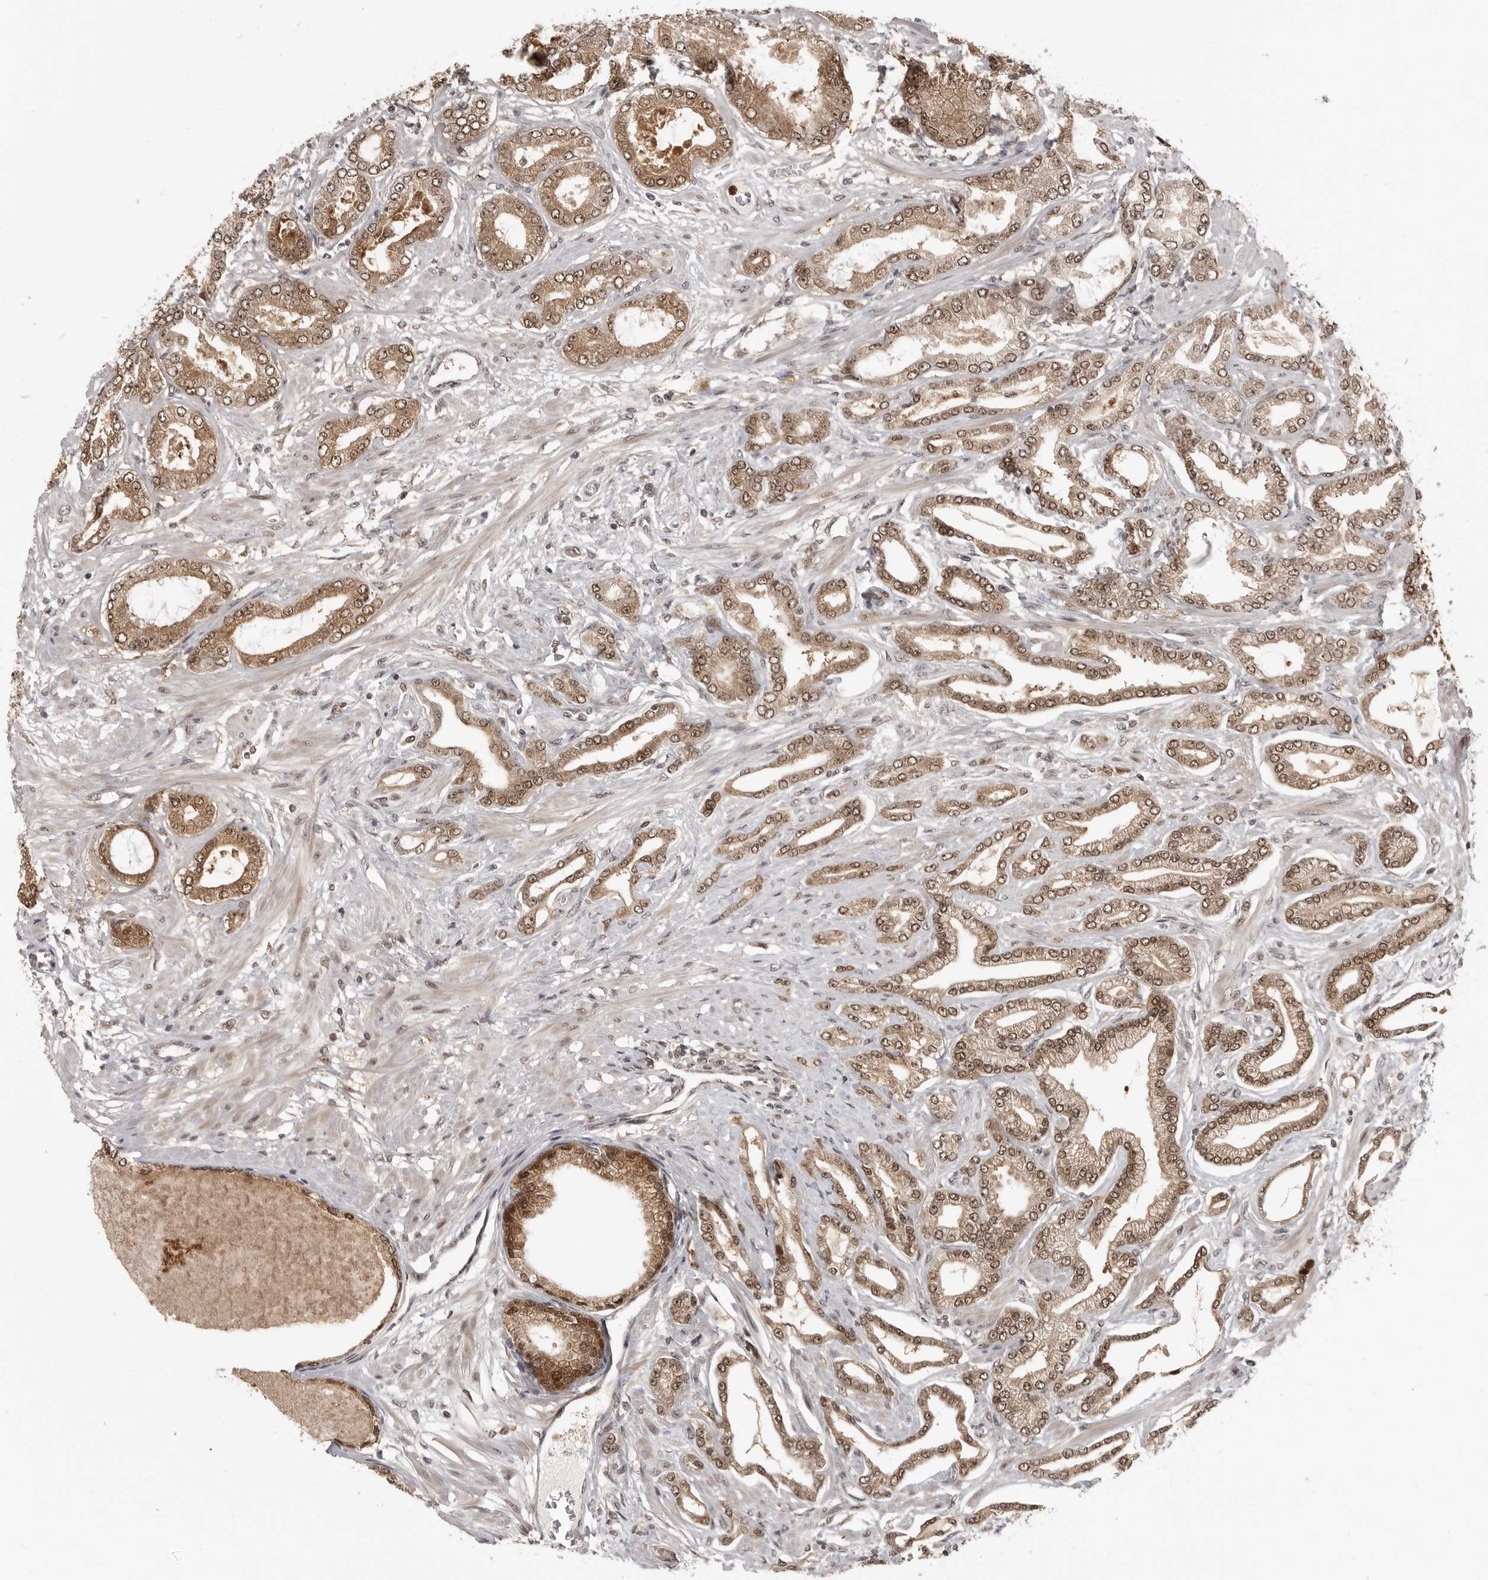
{"staining": {"intensity": "moderate", "quantity": ">75%", "location": "cytoplasmic/membranous,nuclear"}, "tissue": "prostate cancer", "cell_type": "Tumor cells", "image_type": "cancer", "snomed": [{"axis": "morphology", "description": "Adenocarcinoma, Low grade"}, {"axis": "topography", "description": "Prostate"}], "caption": "Protein staining shows moderate cytoplasmic/membranous and nuclear expression in approximately >75% of tumor cells in prostate cancer (low-grade adenocarcinoma). (Stains: DAB in brown, nuclei in blue, Microscopy: brightfield microscopy at high magnification).", "gene": "PEG3", "patient": {"sex": "male", "age": 63}}